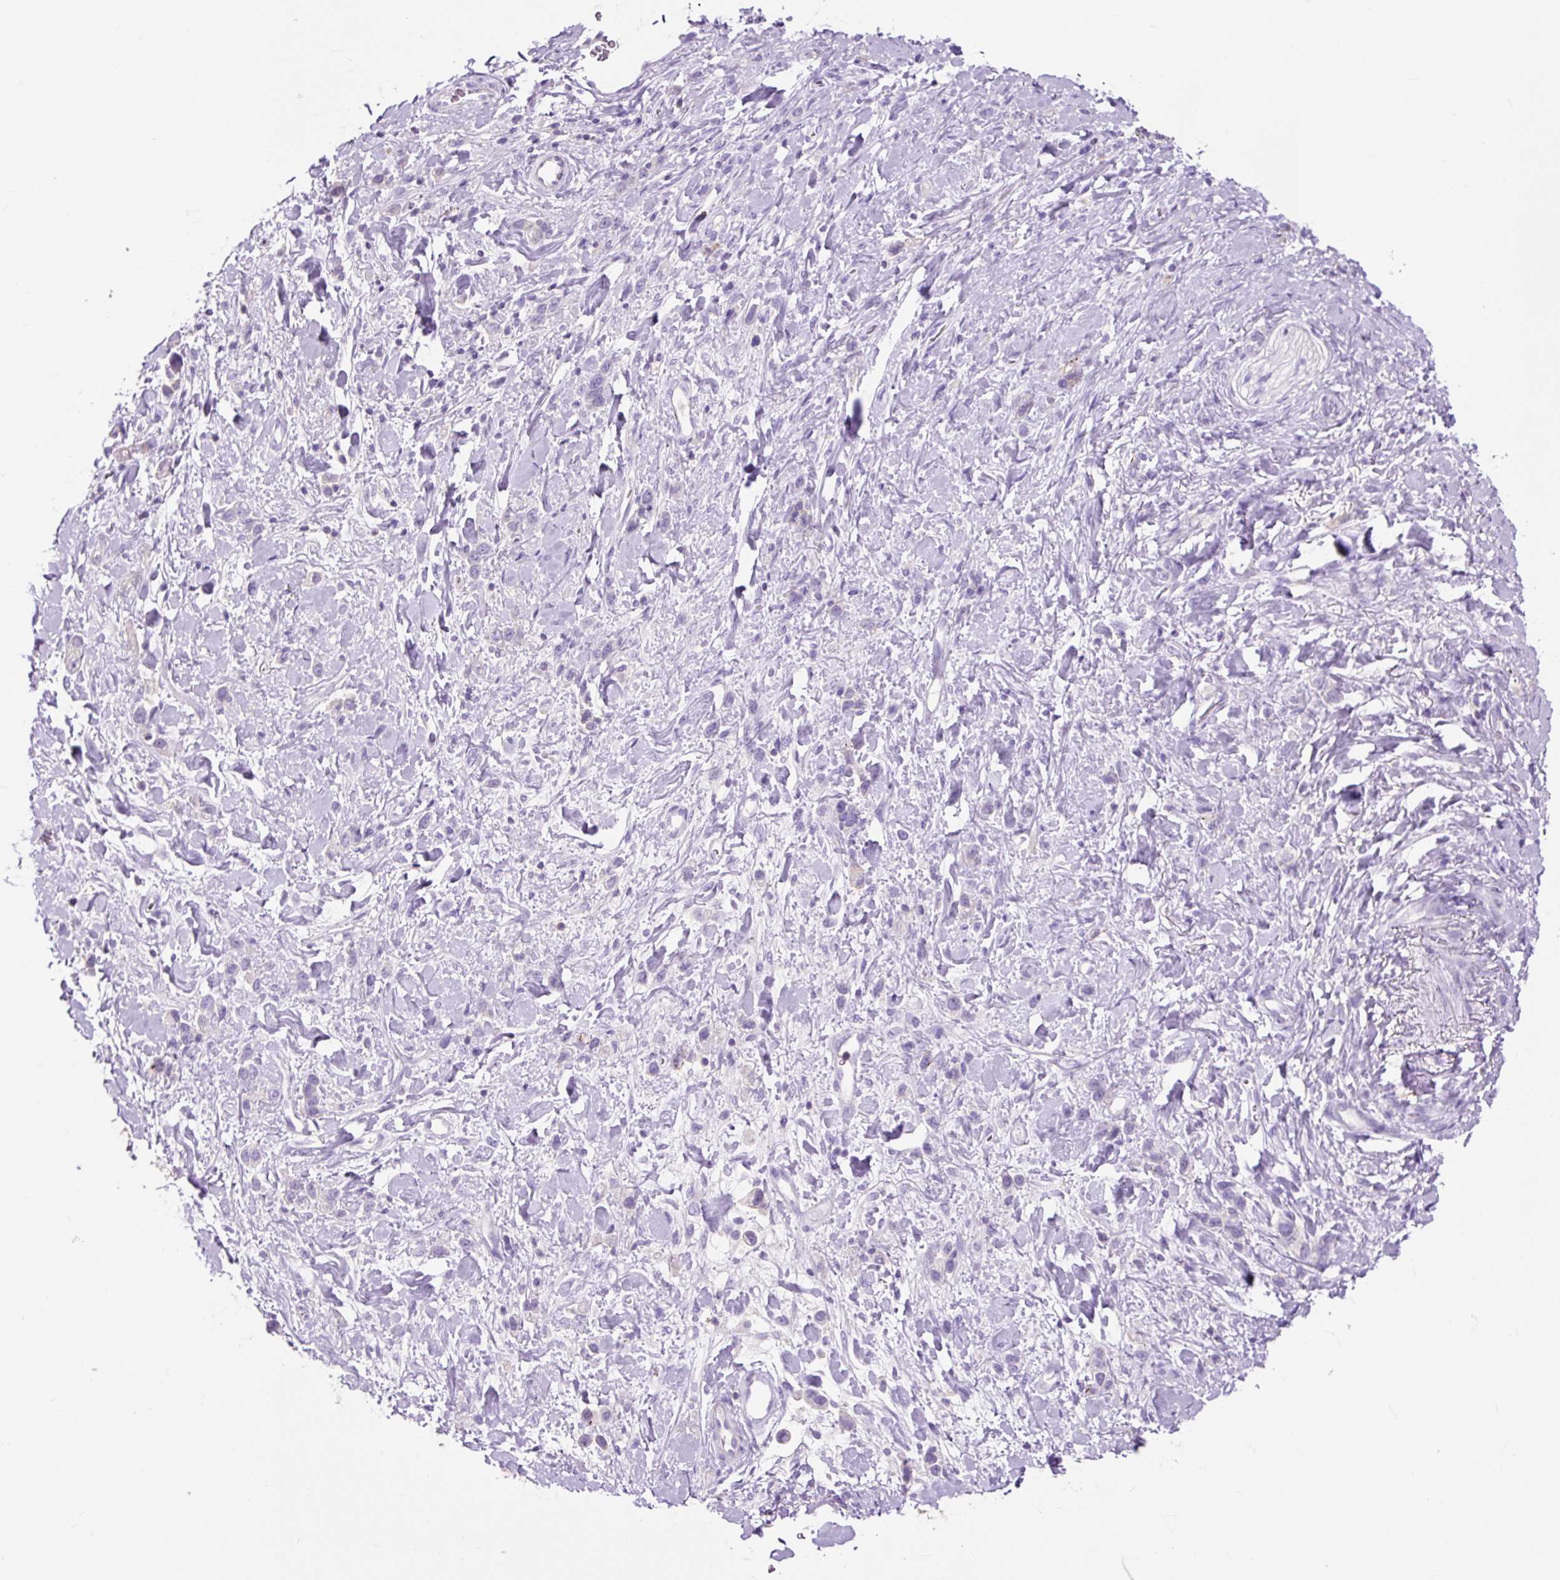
{"staining": {"intensity": "negative", "quantity": "none", "location": "none"}, "tissue": "stomach cancer", "cell_type": "Tumor cells", "image_type": "cancer", "snomed": [{"axis": "morphology", "description": "Adenocarcinoma, NOS"}, {"axis": "topography", "description": "Stomach"}], "caption": "An immunohistochemistry photomicrograph of stomach adenocarcinoma is shown. There is no staining in tumor cells of stomach adenocarcinoma. Brightfield microscopy of immunohistochemistry stained with DAB (brown) and hematoxylin (blue), captured at high magnification.", "gene": "OR10A7", "patient": {"sex": "female", "age": 65}}